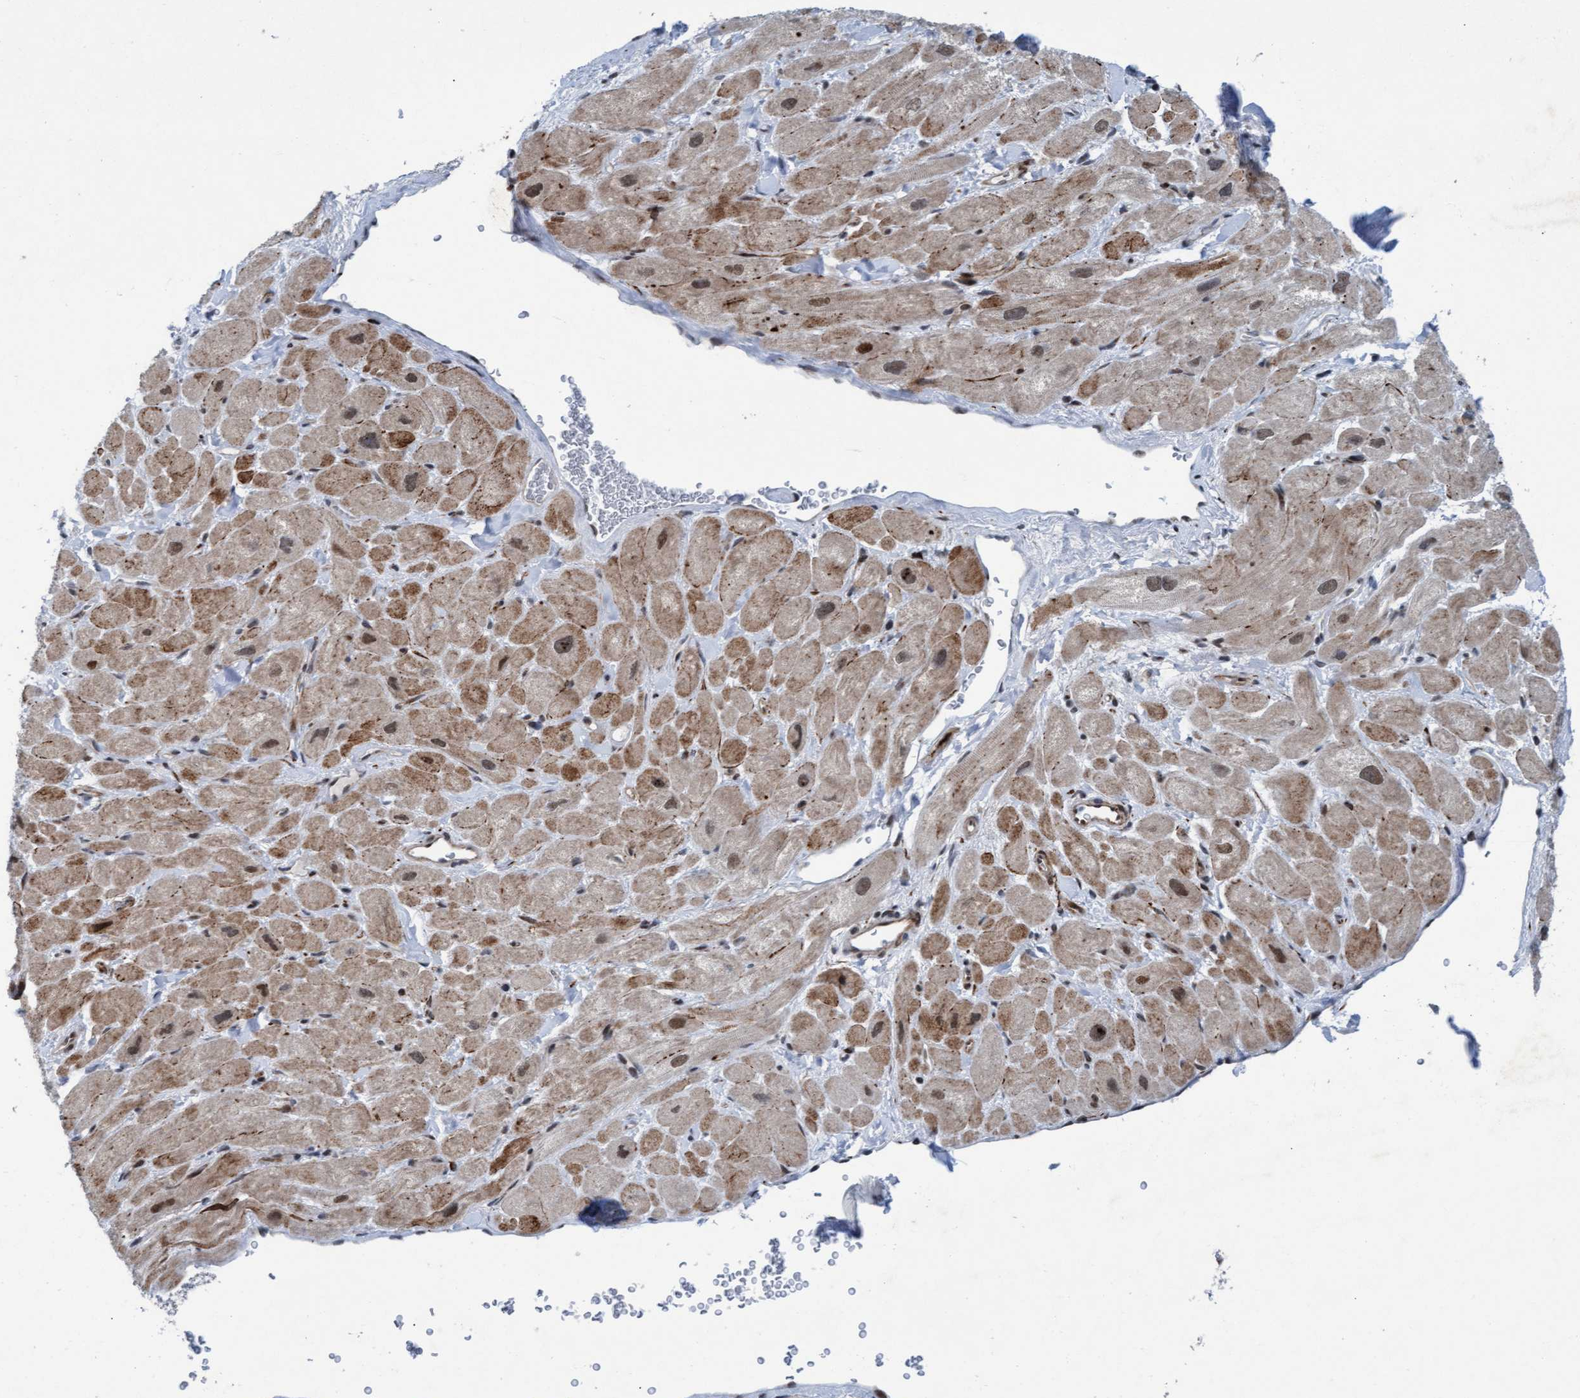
{"staining": {"intensity": "weak", "quantity": ">75%", "location": "cytoplasmic/membranous,nuclear"}, "tissue": "heart muscle", "cell_type": "Cardiomyocytes", "image_type": "normal", "snomed": [{"axis": "morphology", "description": "Normal tissue, NOS"}, {"axis": "topography", "description": "Heart"}], "caption": "Human heart muscle stained with a brown dye demonstrates weak cytoplasmic/membranous,nuclear positive positivity in approximately >75% of cardiomyocytes.", "gene": "CWC27", "patient": {"sex": "male", "age": 49}}